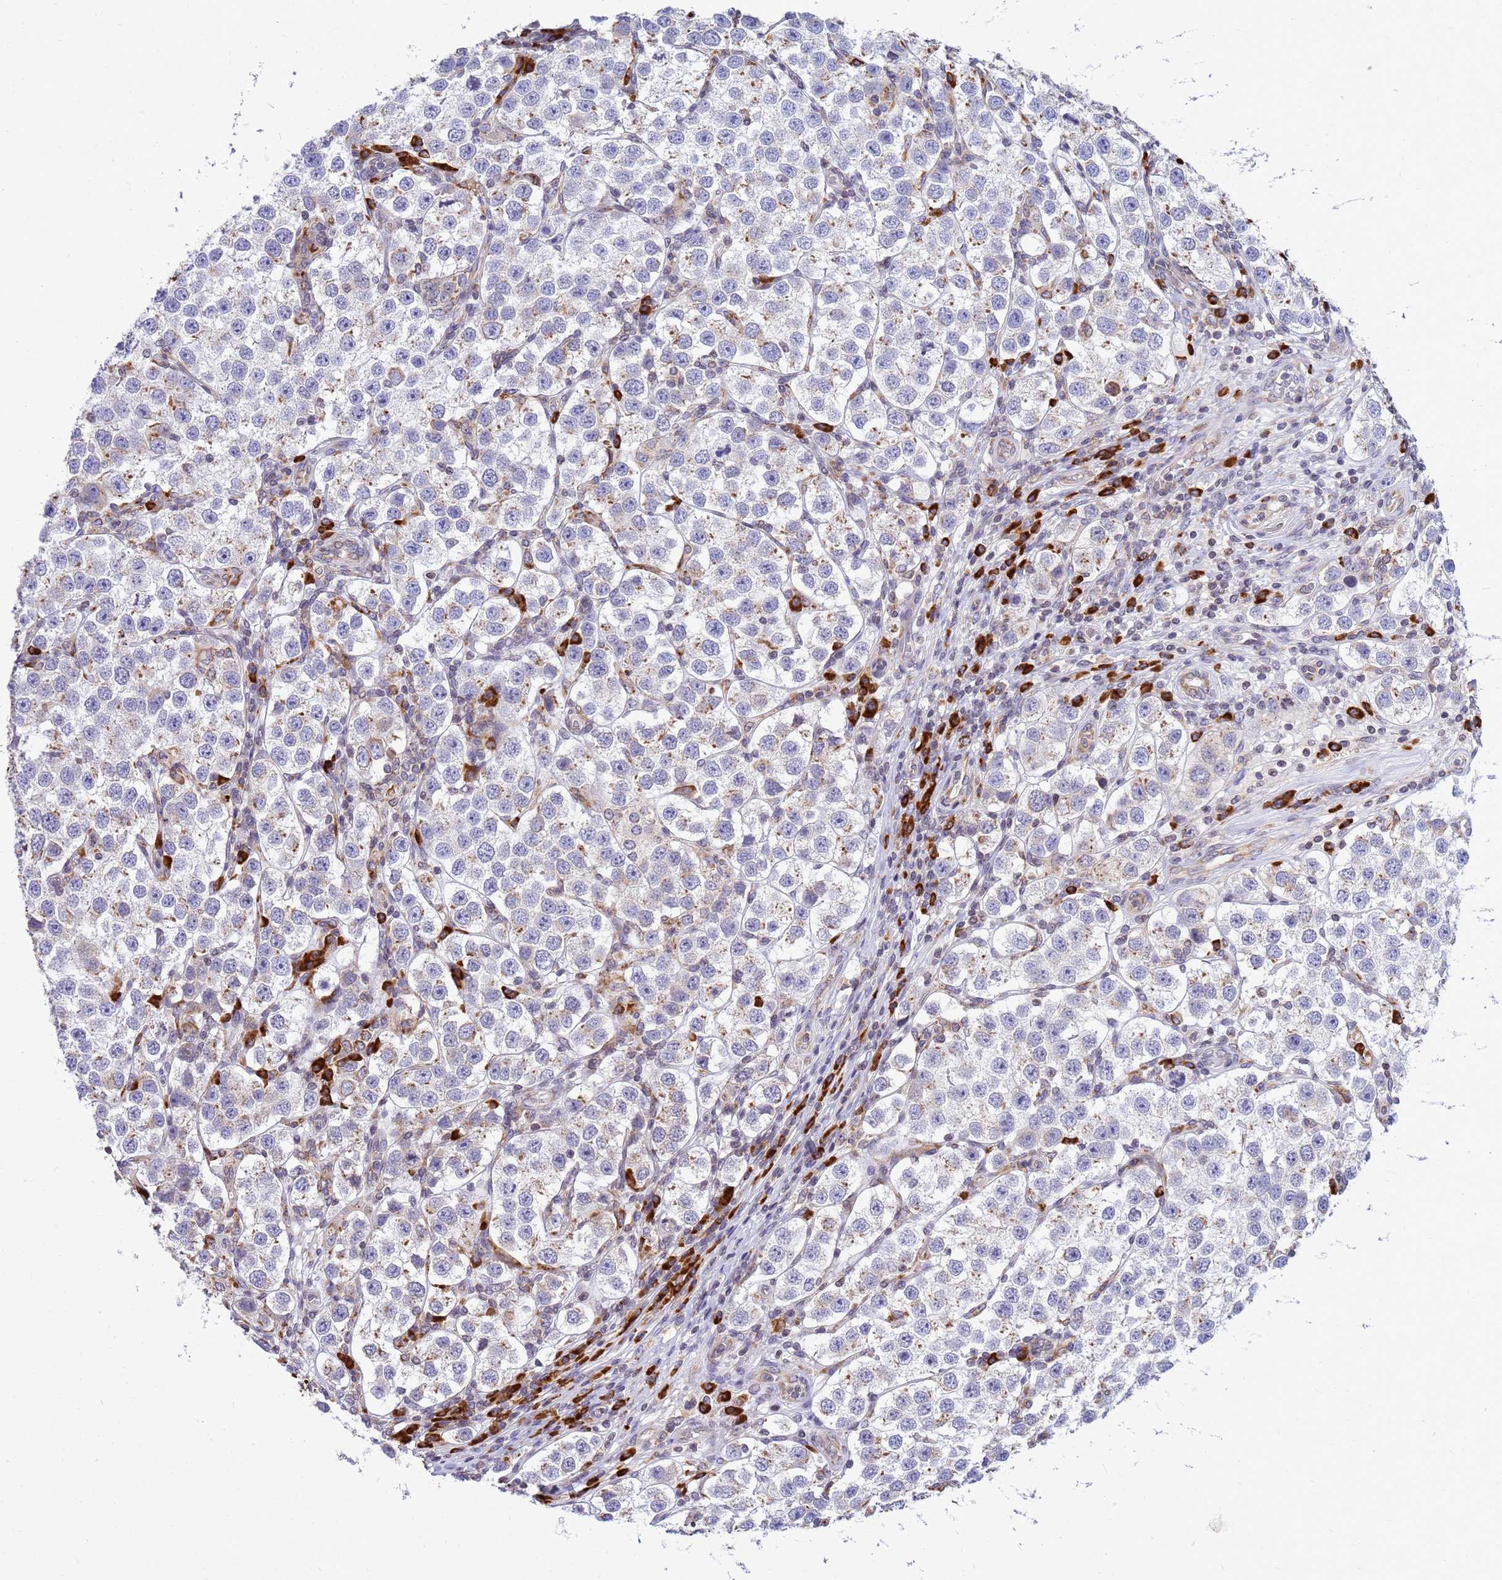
{"staining": {"intensity": "weak", "quantity": "<25%", "location": "cytoplasmic/membranous"}, "tissue": "testis cancer", "cell_type": "Tumor cells", "image_type": "cancer", "snomed": [{"axis": "morphology", "description": "Seminoma, NOS"}, {"axis": "topography", "description": "Testis"}], "caption": "Tumor cells are negative for protein expression in human testis cancer (seminoma).", "gene": "SSR4", "patient": {"sex": "male", "age": 37}}